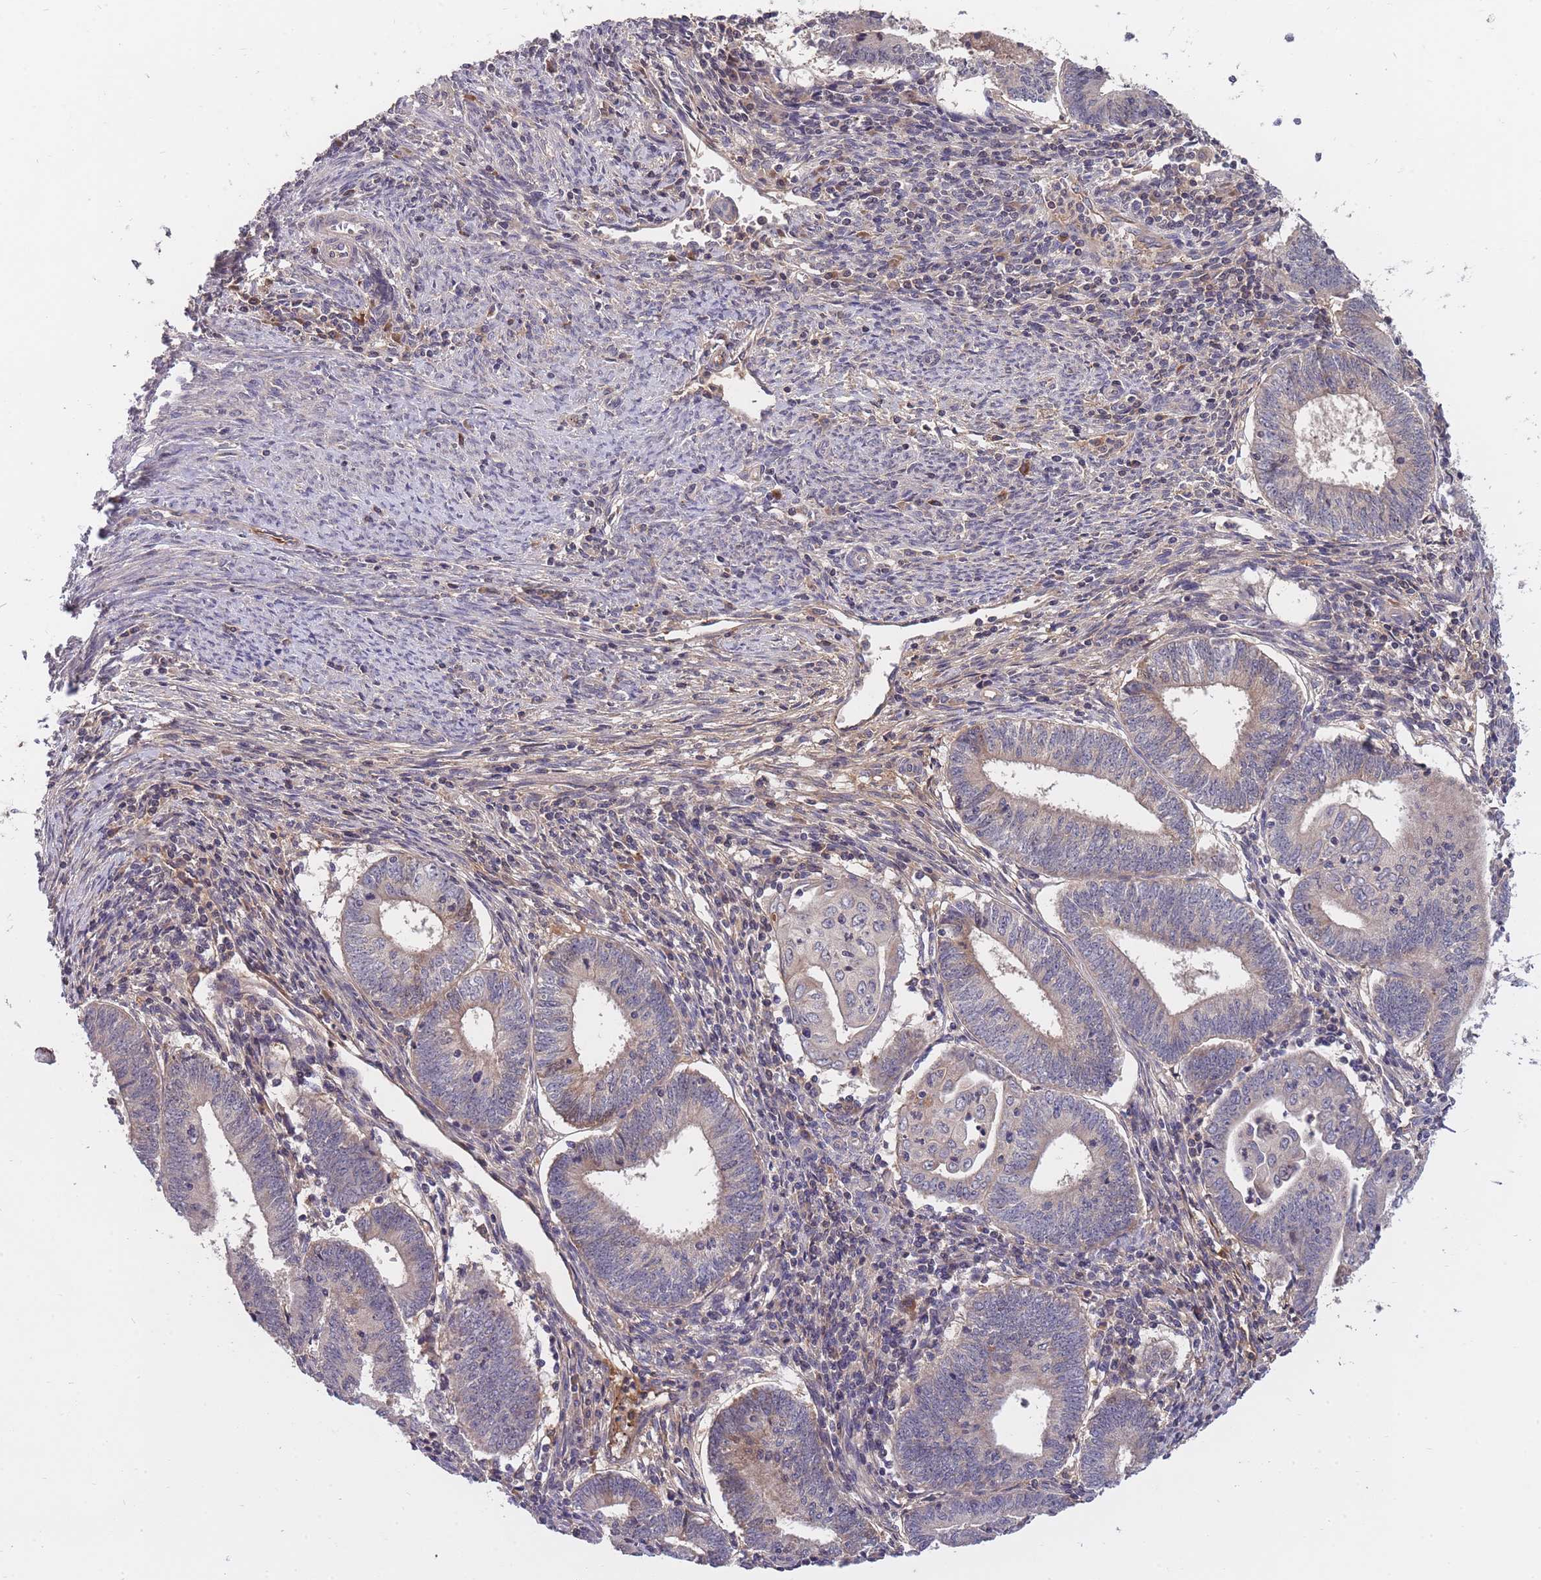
{"staining": {"intensity": "weak", "quantity": "<25%", "location": "cytoplasmic/membranous"}, "tissue": "endometrial cancer", "cell_type": "Tumor cells", "image_type": "cancer", "snomed": [{"axis": "morphology", "description": "Adenocarcinoma, NOS"}, {"axis": "topography", "description": "Endometrium"}], "caption": "Immunohistochemical staining of endometrial adenocarcinoma exhibits no significant positivity in tumor cells. (DAB IHC visualized using brightfield microscopy, high magnification).", "gene": "RALGDS", "patient": {"sex": "female", "age": 60}}